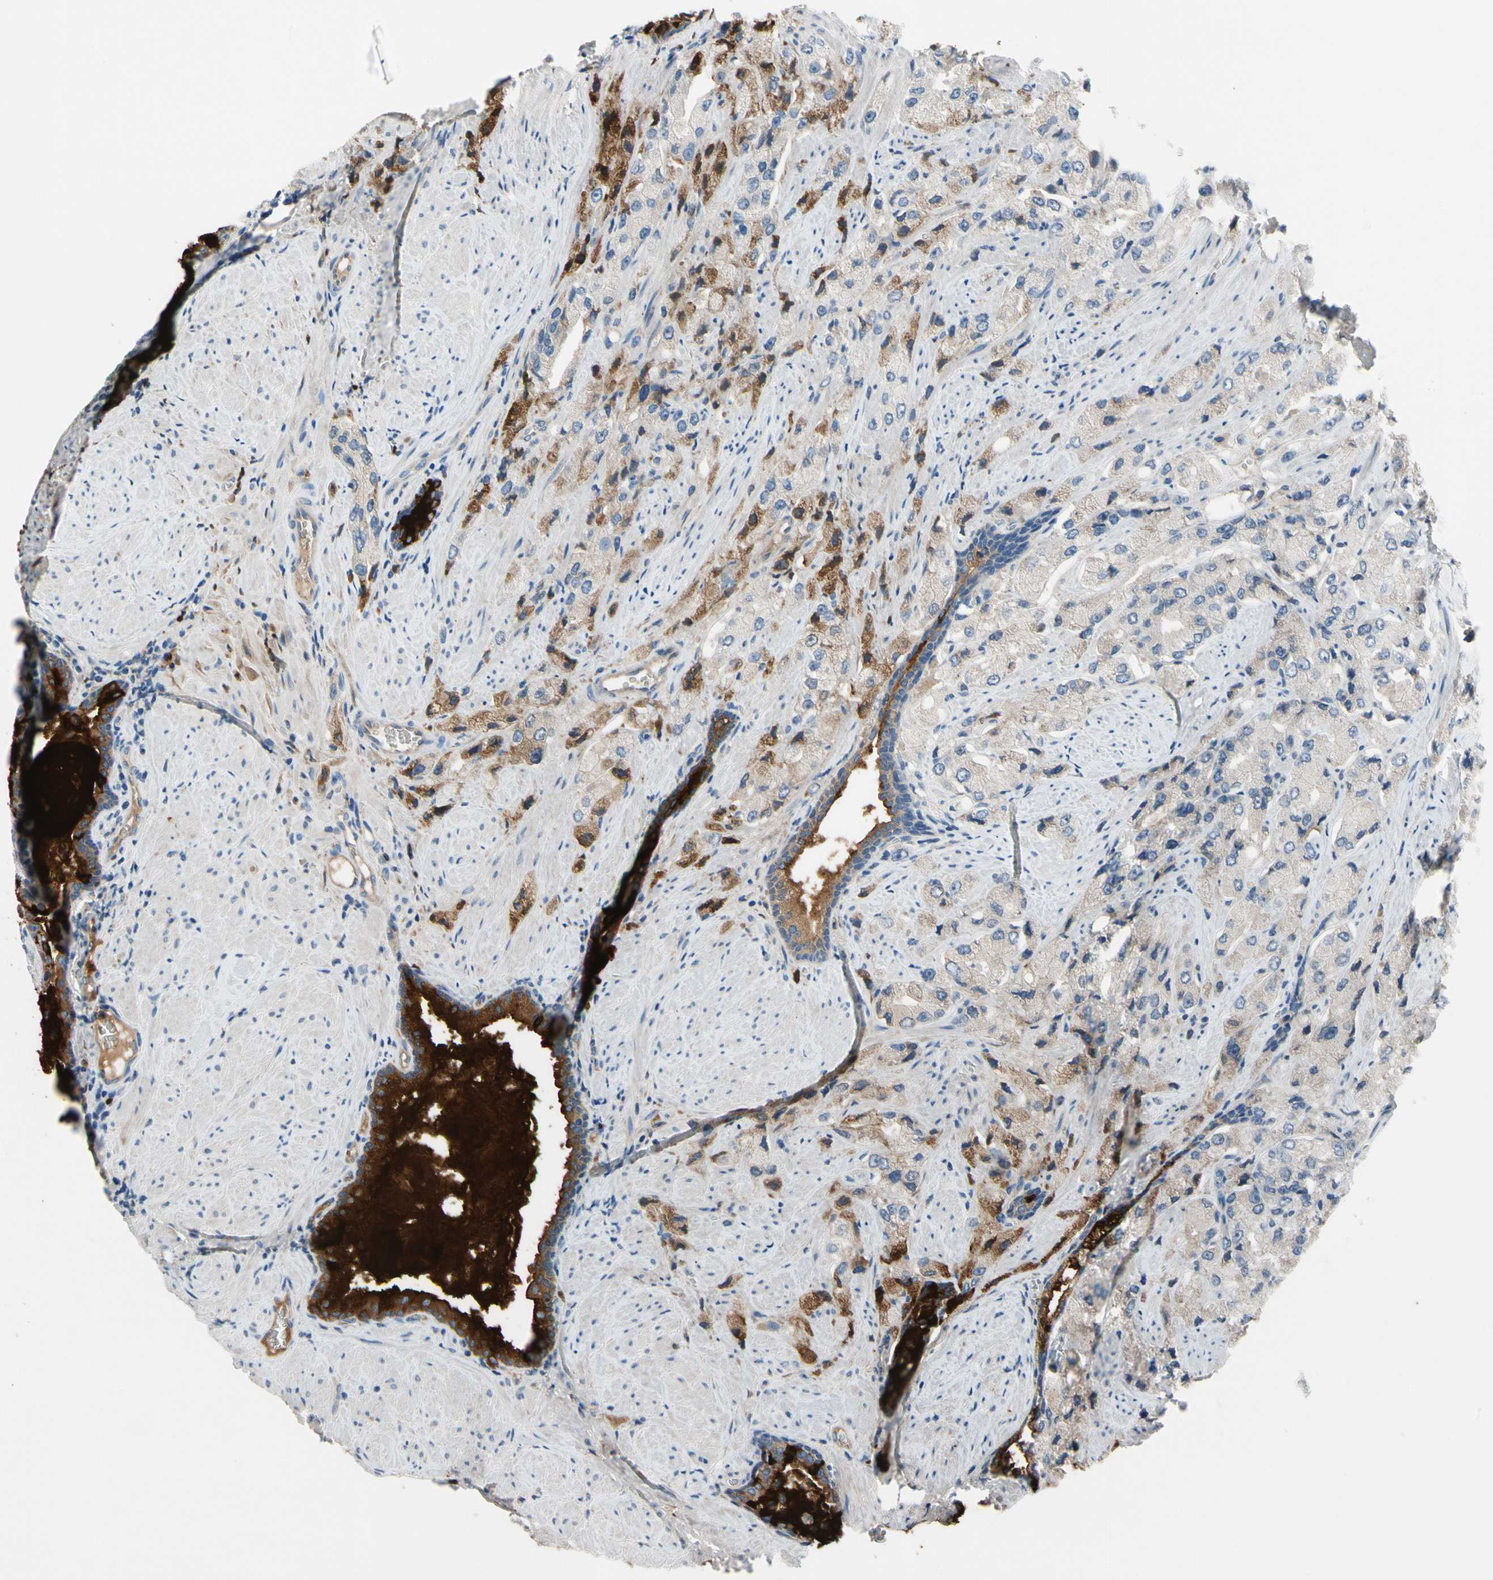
{"staining": {"intensity": "moderate", "quantity": "<25%", "location": "cytoplasmic/membranous"}, "tissue": "prostate cancer", "cell_type": "Tumor cells", "image_type": "cancer", "snomed": [{"axis": "morphology", "description": "Adenocarcinoma, High grade"}, {"axis": "topography", "description": "Prostate"}], "caption": "Immunohistochemistry of prostate cancer reveals low levels of moderate cytoplasmic/membranous staining in approximately <25% of tumor cells.", "gene": "HJURP", "patient": {"sex": "male", "age": 58}}